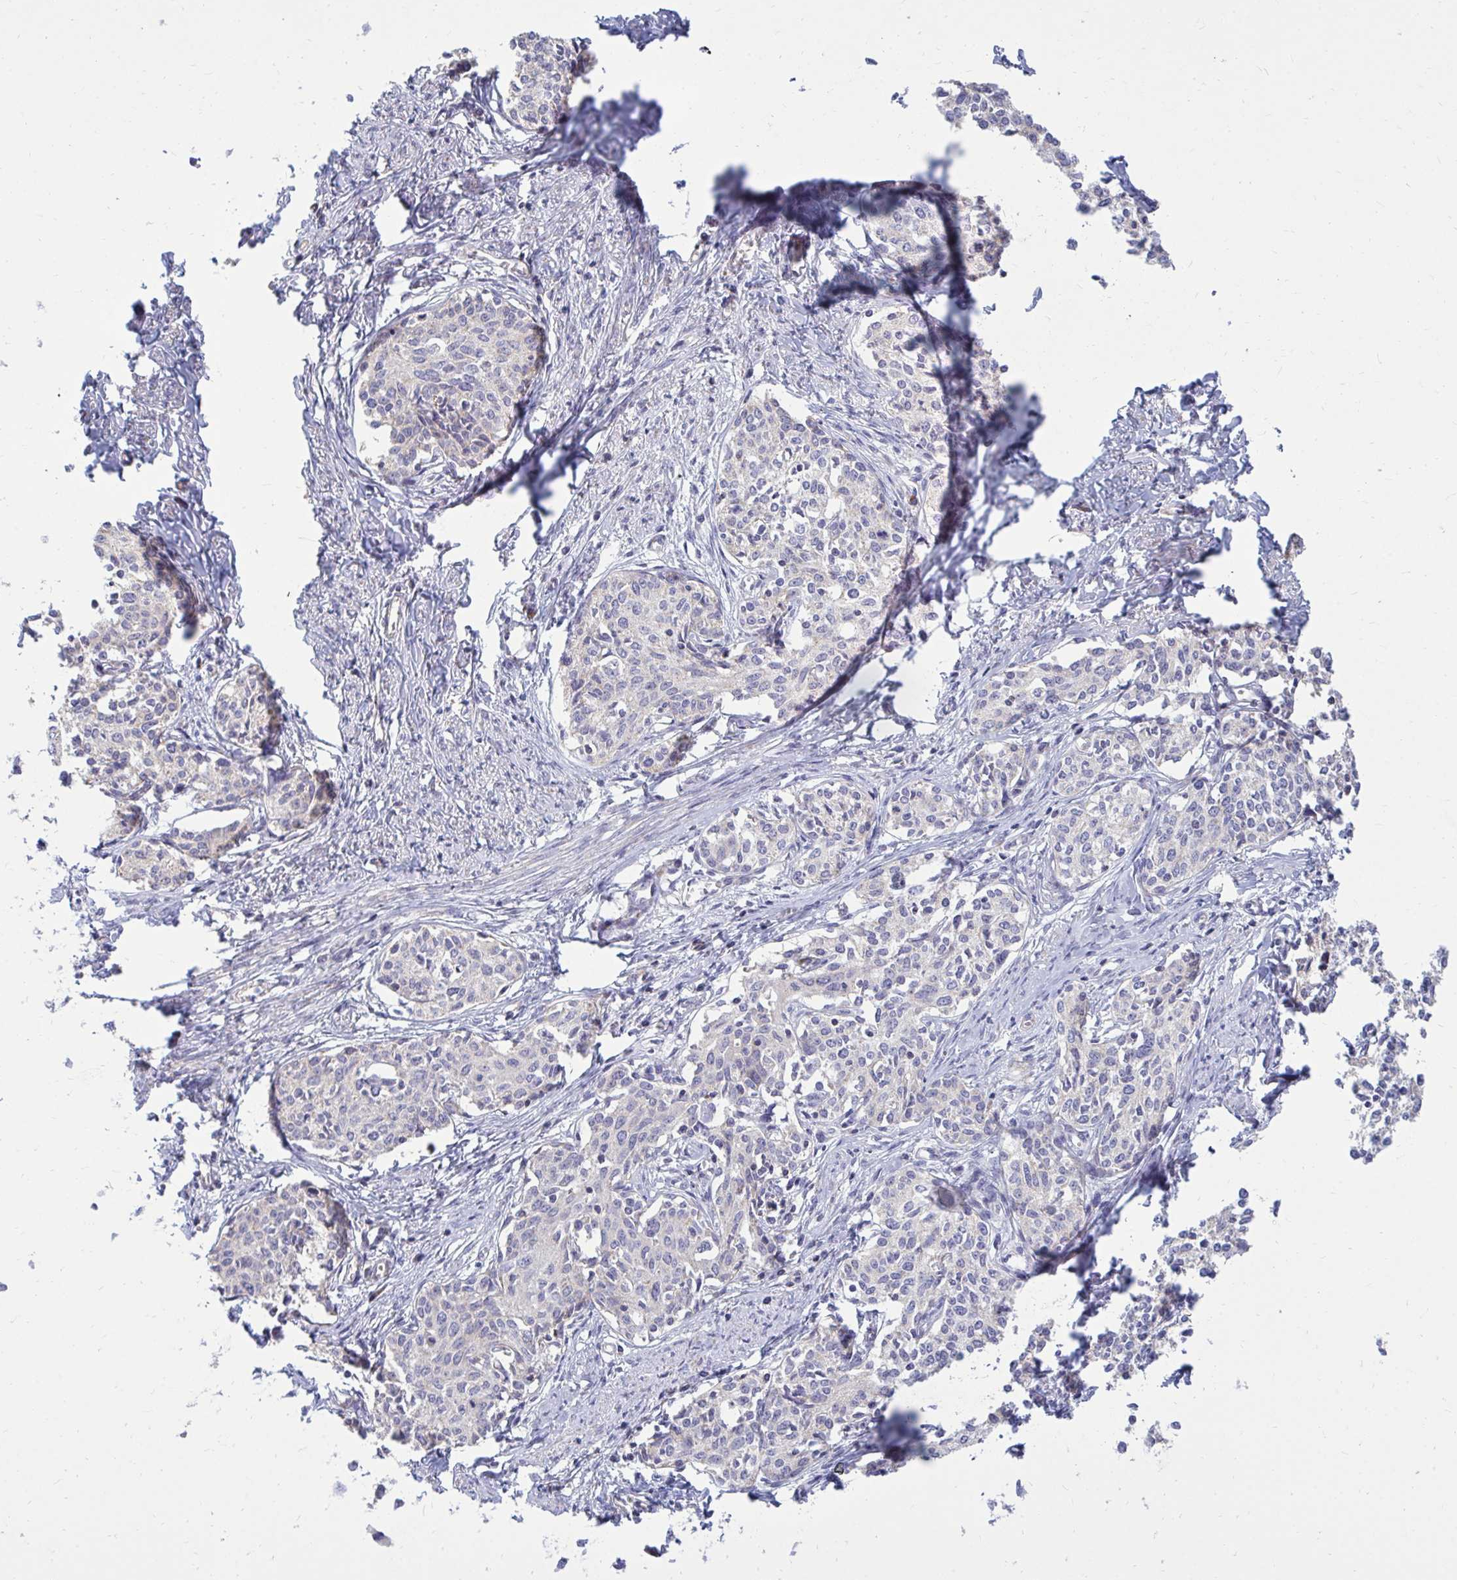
{"staining": {"intensity": "negative", "quantity": "none", "location": "none"}, "tissue": "cervical cancer", "cell_type": "Tumor cells", "image_type": "cancer", "snomed": [{"axis": "morphology", "description": "Squamous cell carcinoma, NOS"}, {"axis": "morphology", "description": "Adenocarcinoma, NOS"}, {"axis": "topography", "description": "Cervix"}], "caption": "IHC photomicrograph of neoplastic tissue: cervical squamous cell carcinoma stained with DAB demonstrates no significant protein staining in tumor cells.", "gene": "OR10R2", "patient": {"sex": "female", "age": 52}}